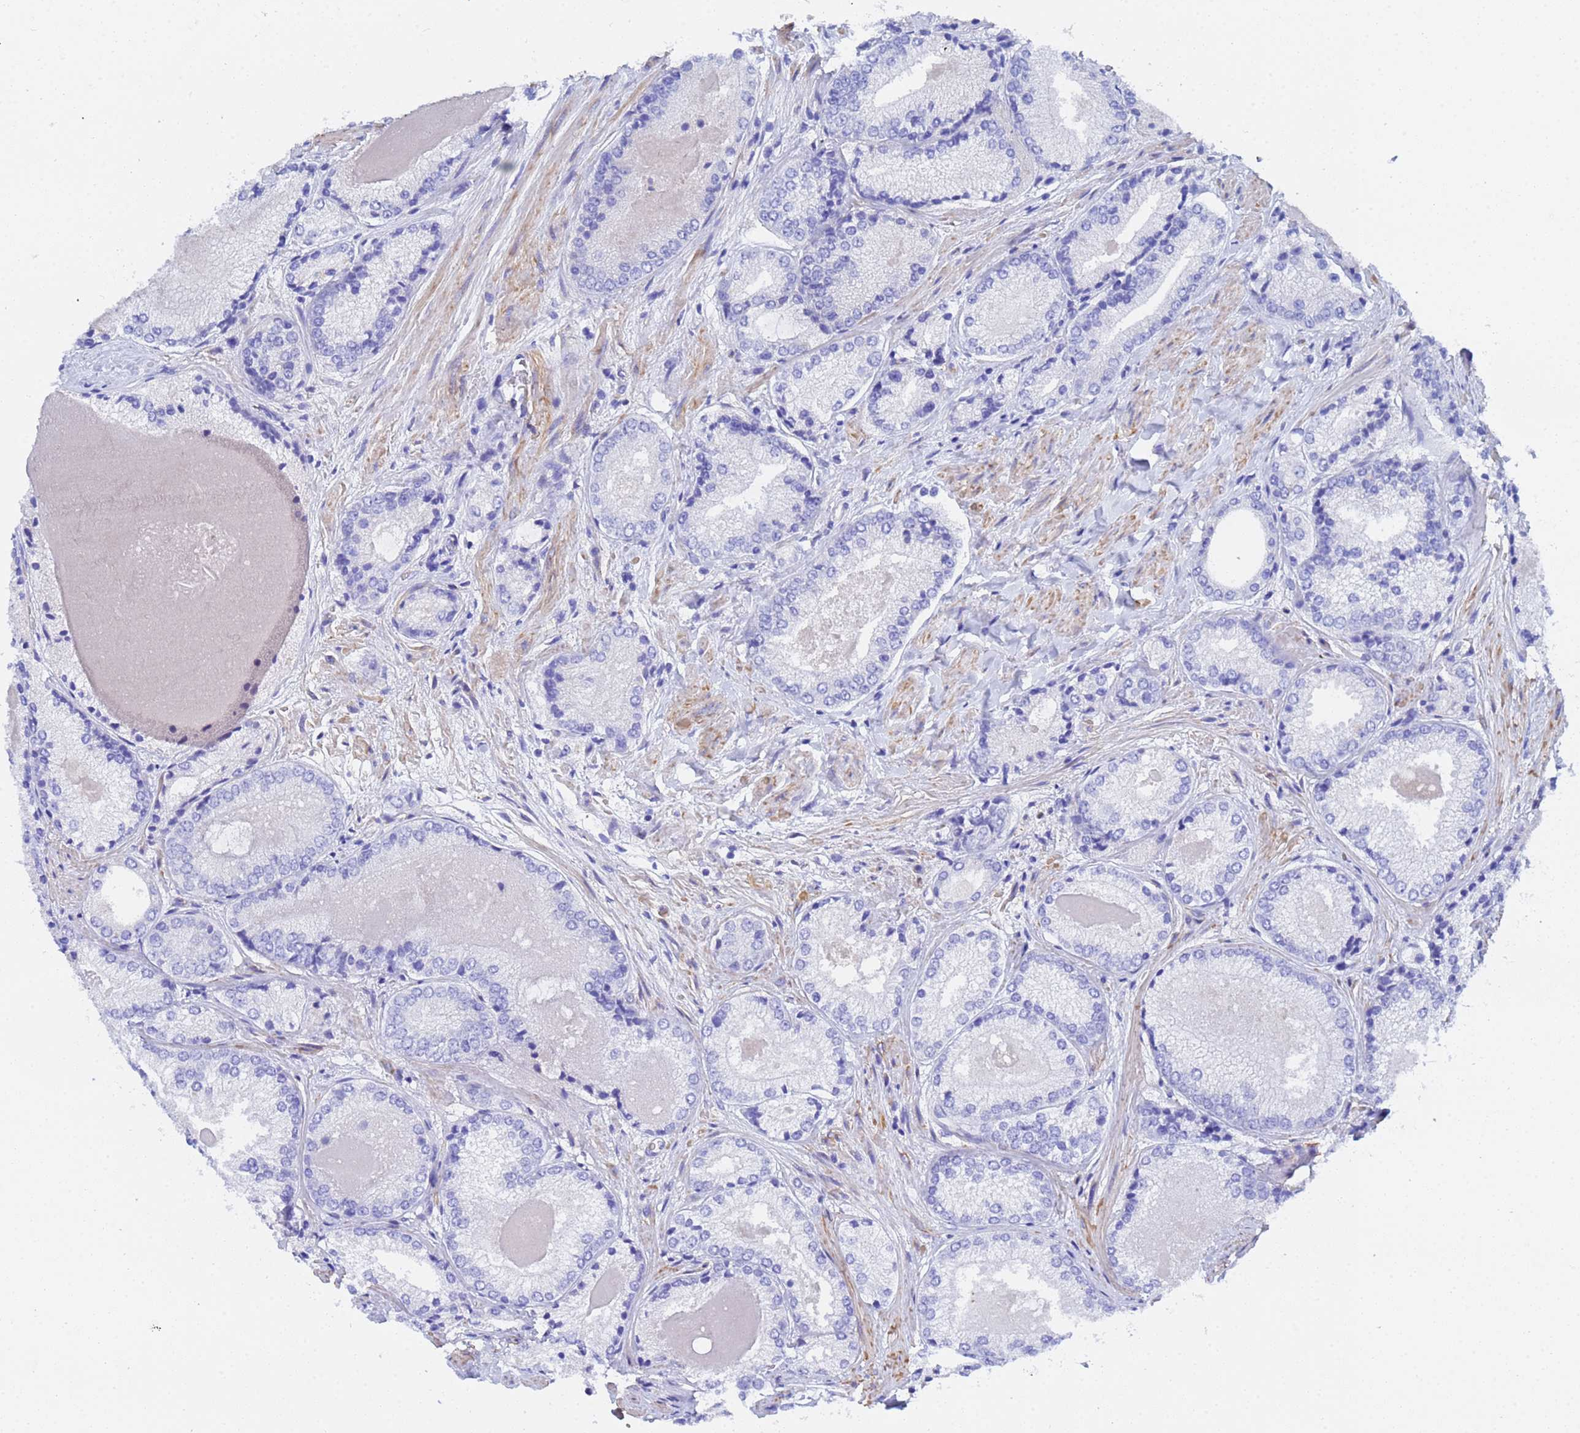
{"staining": {"intensity": "negative", "quantity": "none", "location": "none"}, "tissue": "prostate cancer", "cell_type": "Tumor cells", "image_type": "cancer", "snomed": [{"axis": "morphology", "description": "Adenocarcinoma, Low grade"}, {"axis": "topography", "description": "Prostate"}], "caption": "Image shows no significant protein expression in tumor cells of prostate adenocarcinoma (low-grade).", "gene": "CST4", "patient": {"sex": "male", "age": 68}}